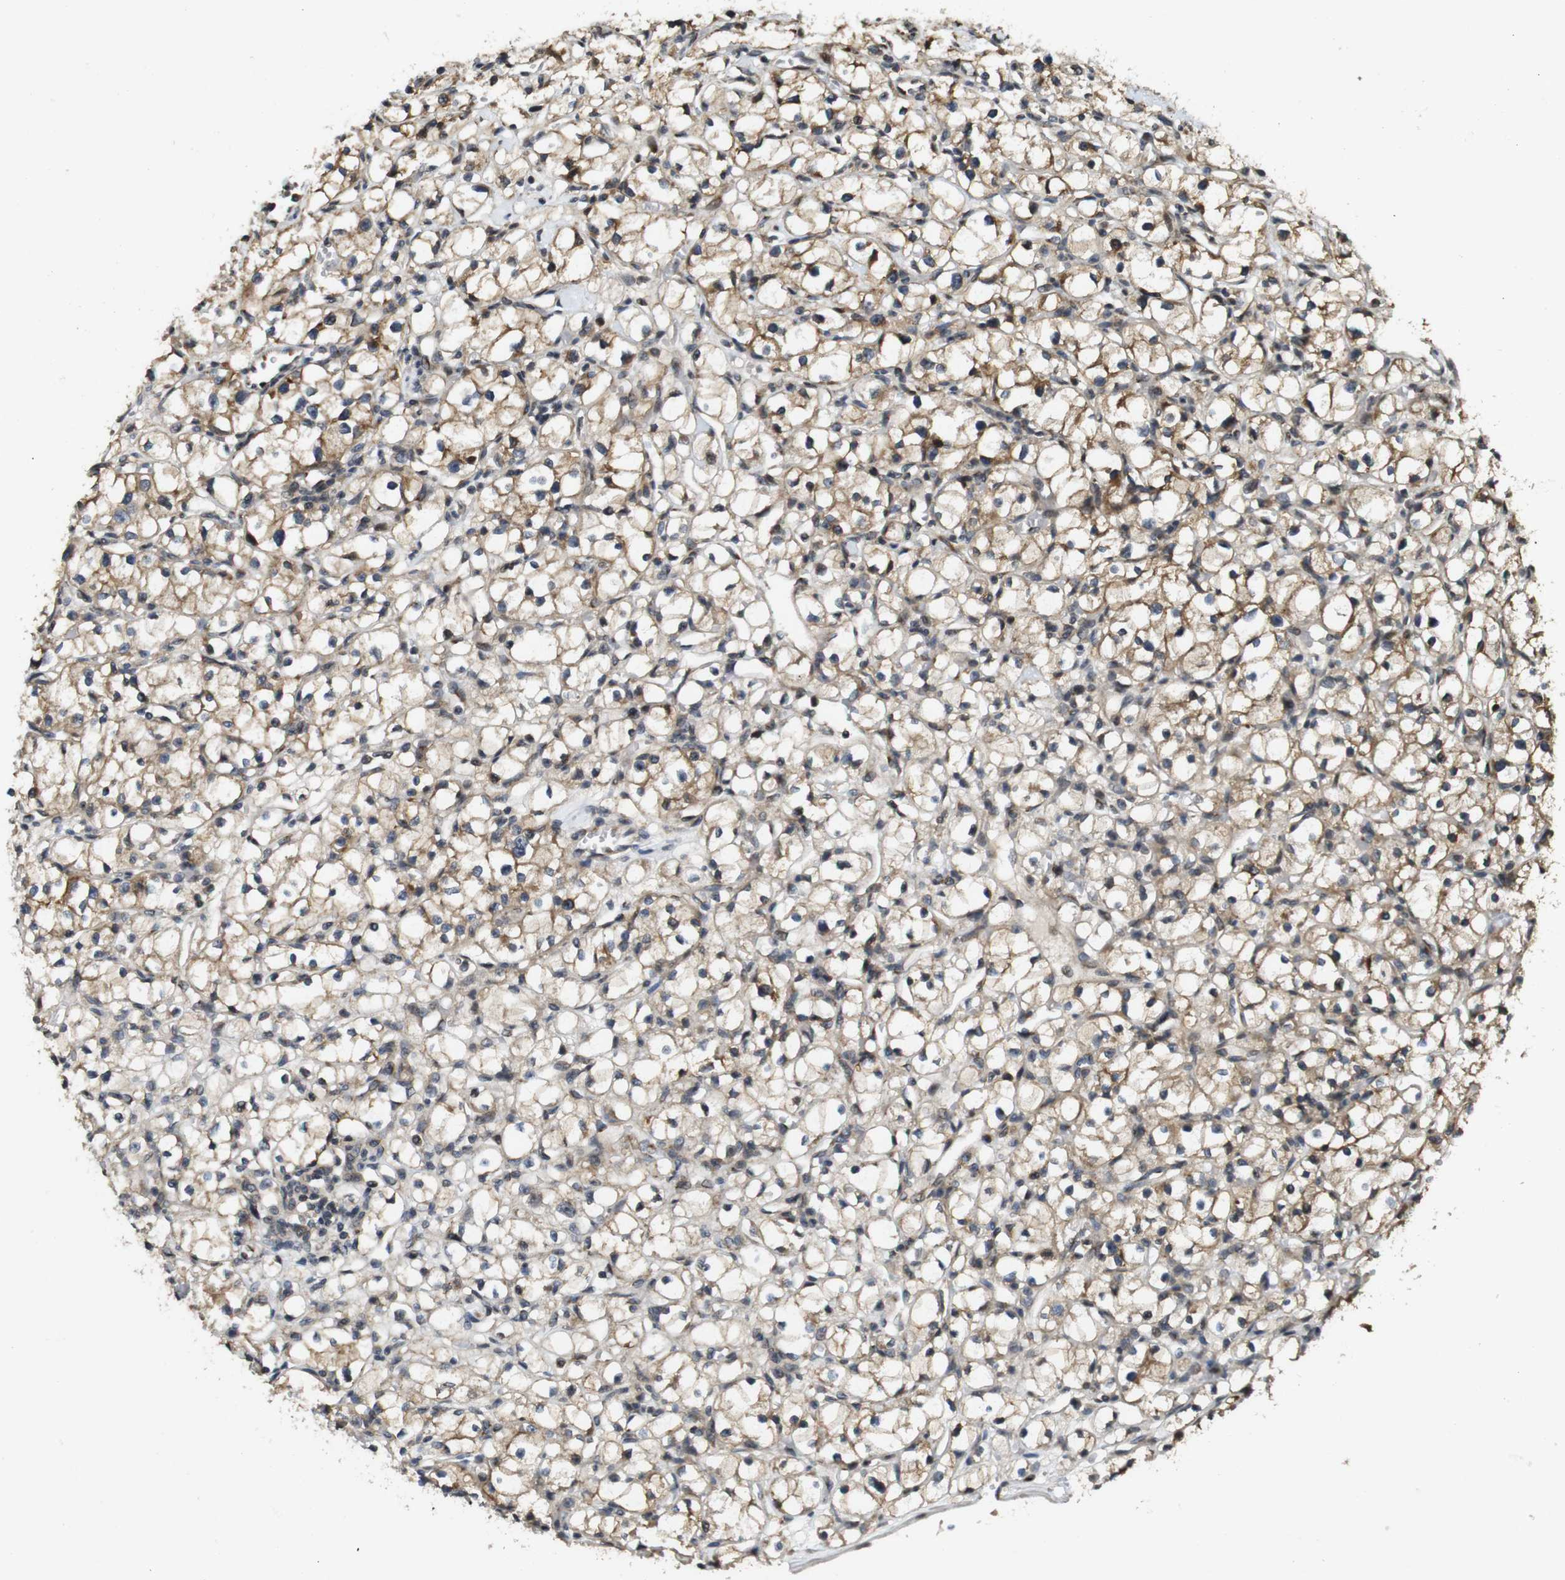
{"staining": {"intensity": "moderate", "quantity": "25%-75%", "location": "cytoplasmic/membranous"}, "tissue": "renal cancer", "cell_type": "Tumor cells", "image_type": "cancer", "snomed": [{"axis": "morphology", "description": "Adenocarcinoma, NOS"}, {"axis": "topography", "description": "Kidney"}], "caption": "There is medium levels of moderate cytoplasmic/membranous expression in tumor cells of renal adenocarcinoma, as demonstrated by immunohistochemical staining (brown color).", "gene": "EFCAB14", "patient": {"sex": "male", "age": 56}}